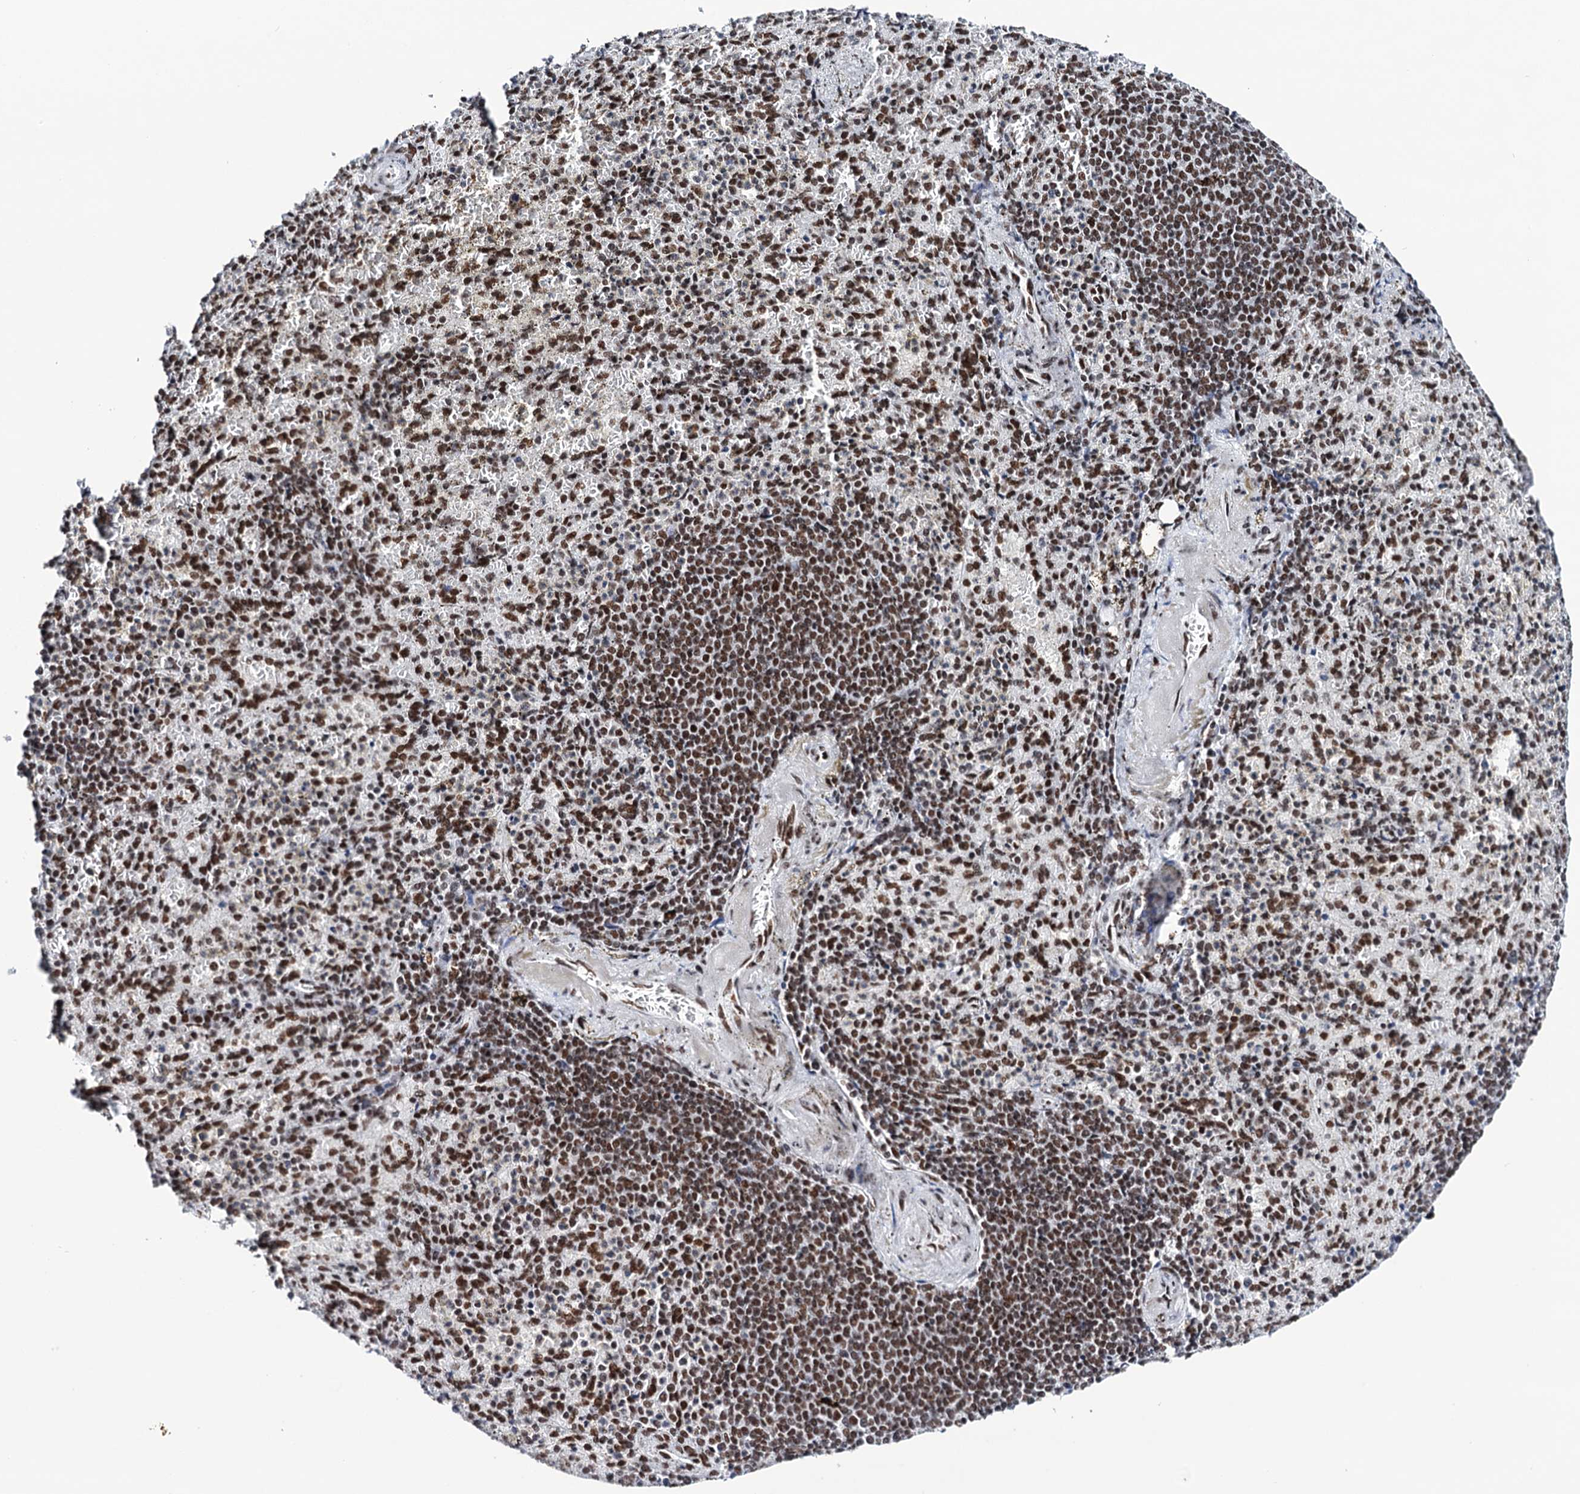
{"staining": {"intensity": "moderate", "quantity": ">75%", "location": "nuclear"}, "tissue": "spleen", "cell_type": "Cells in red pulp", "image_type": "normal", "snomed": [{"axis": "morphology", "description": "Normal tissue, NOS"}, {"axis": "topography", "description": "Spleen"}], "caption": "Brown immunohistochemical staining in benign spleen reveals moderate nuclear positivity in about >75% of cells in red pulp.", "gene": "MATR3", "patient": {"sex": "female", "age": 74}}